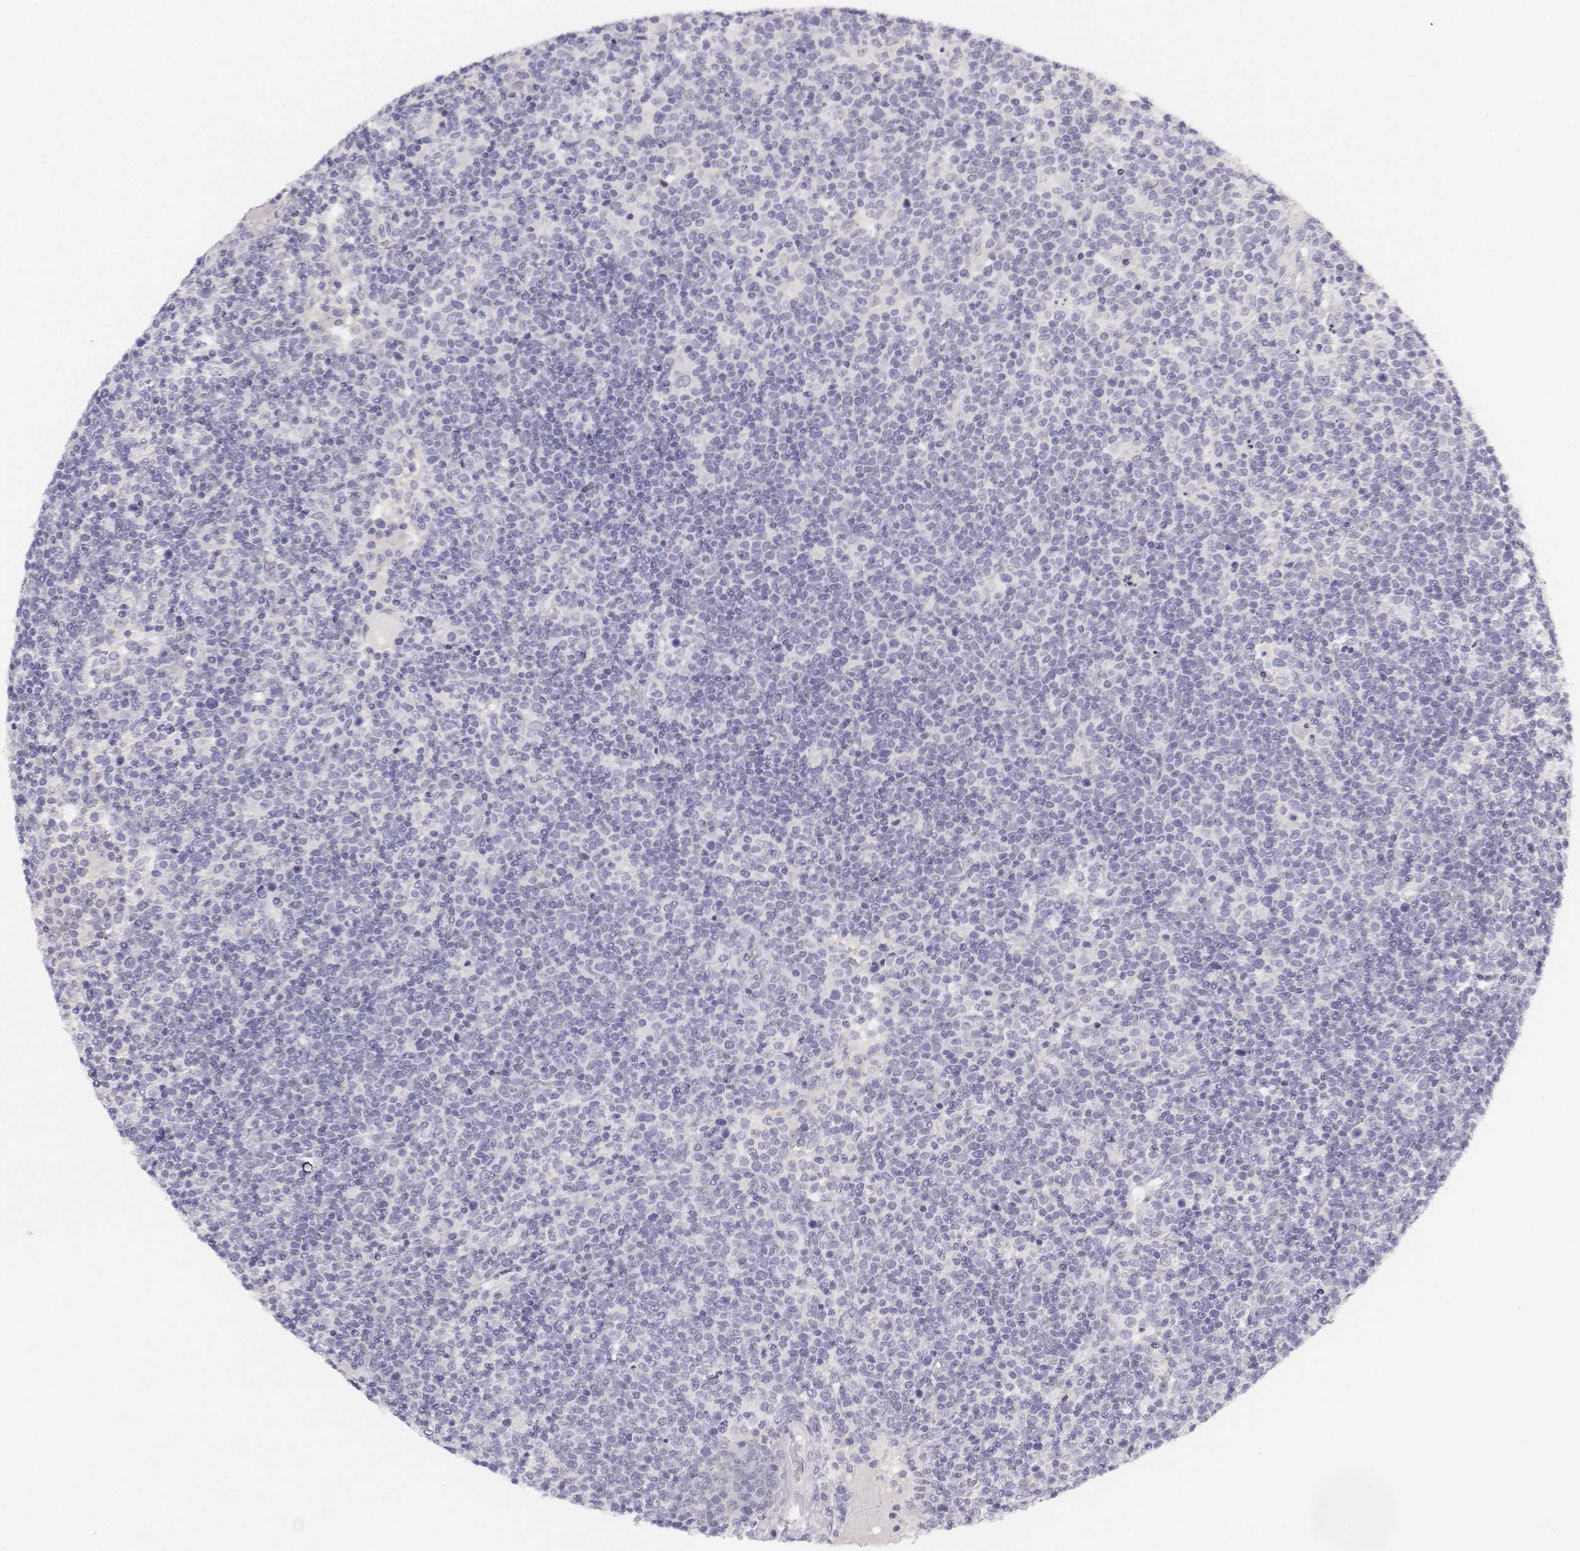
{"staining": {"intensity": "negative", "quantity": "none", "location": "none"}, "tissue": "lymphoma", "cell_type": "Tumor cells", "image_type": "cancer", "snomed": [{"axis": "morphology", "description": "Malignant lymphoma, non-Hodgkin's type, High grade"}, {"axis": "topography", "description": "Lymph node"}], "caption": "Tumor cells are negative for protein expression in human high-grade malignant lymphoma, non-Hodgkin's type. (IHC, brightfield microscopy, high magnification).", "gene": "UCN2", "patient": {"sex": "male", "age": 61}}